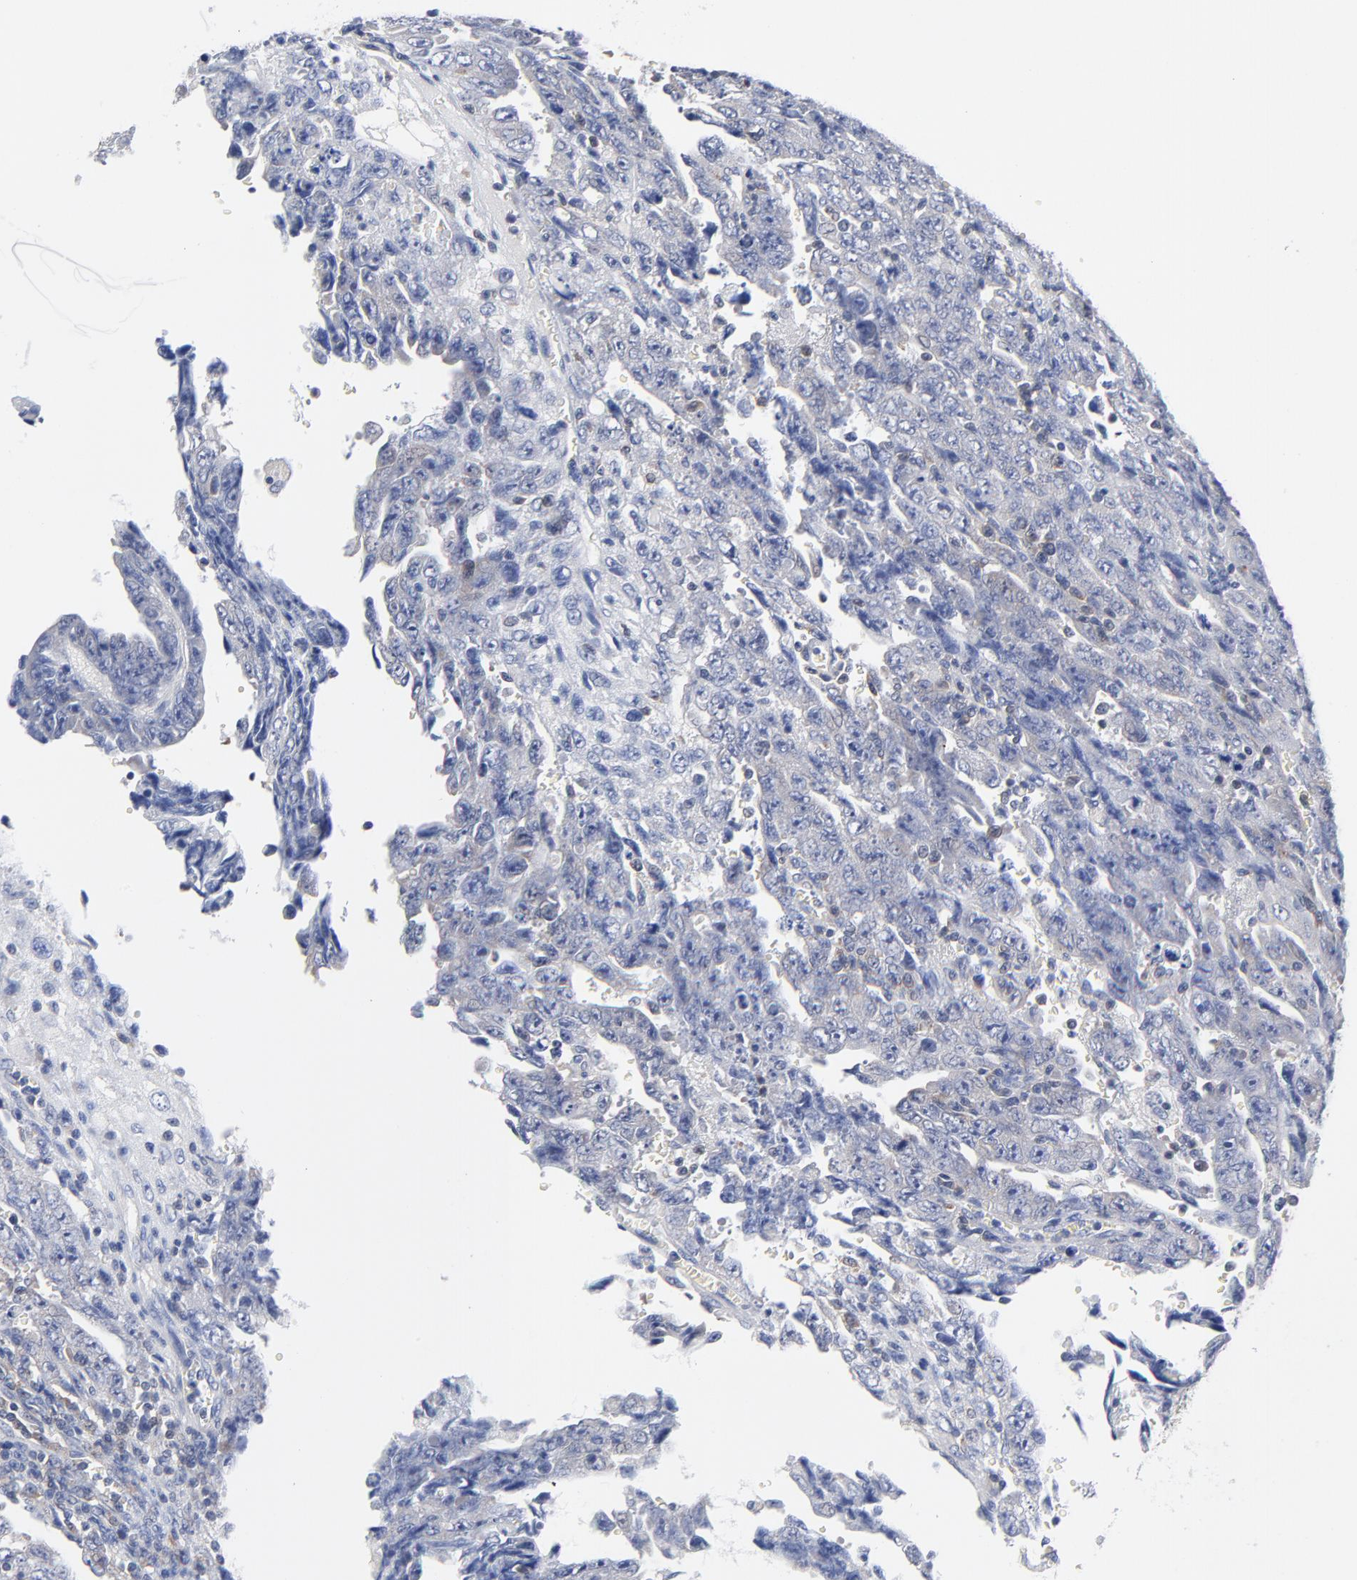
{"staining": {"intensity": "negative", "quantity": "none", "location": "none"}, "tissue": "testis cancer", "cell_type": "Tumor cells", "image_type": "cancer", "snomed": [{"axis": "morphology", "description": "Carcinoma, Embryonal, NOS"}, {"axis": "topography", "description": "Testis"}], "caption": "IHC photomicrograph of testis embryonal carcinoma stained for a protein (brown), which demonstrates no staining in tumor cells.", "gene": "CAB39L", "patient": {"sex": "male", "age": 28}}